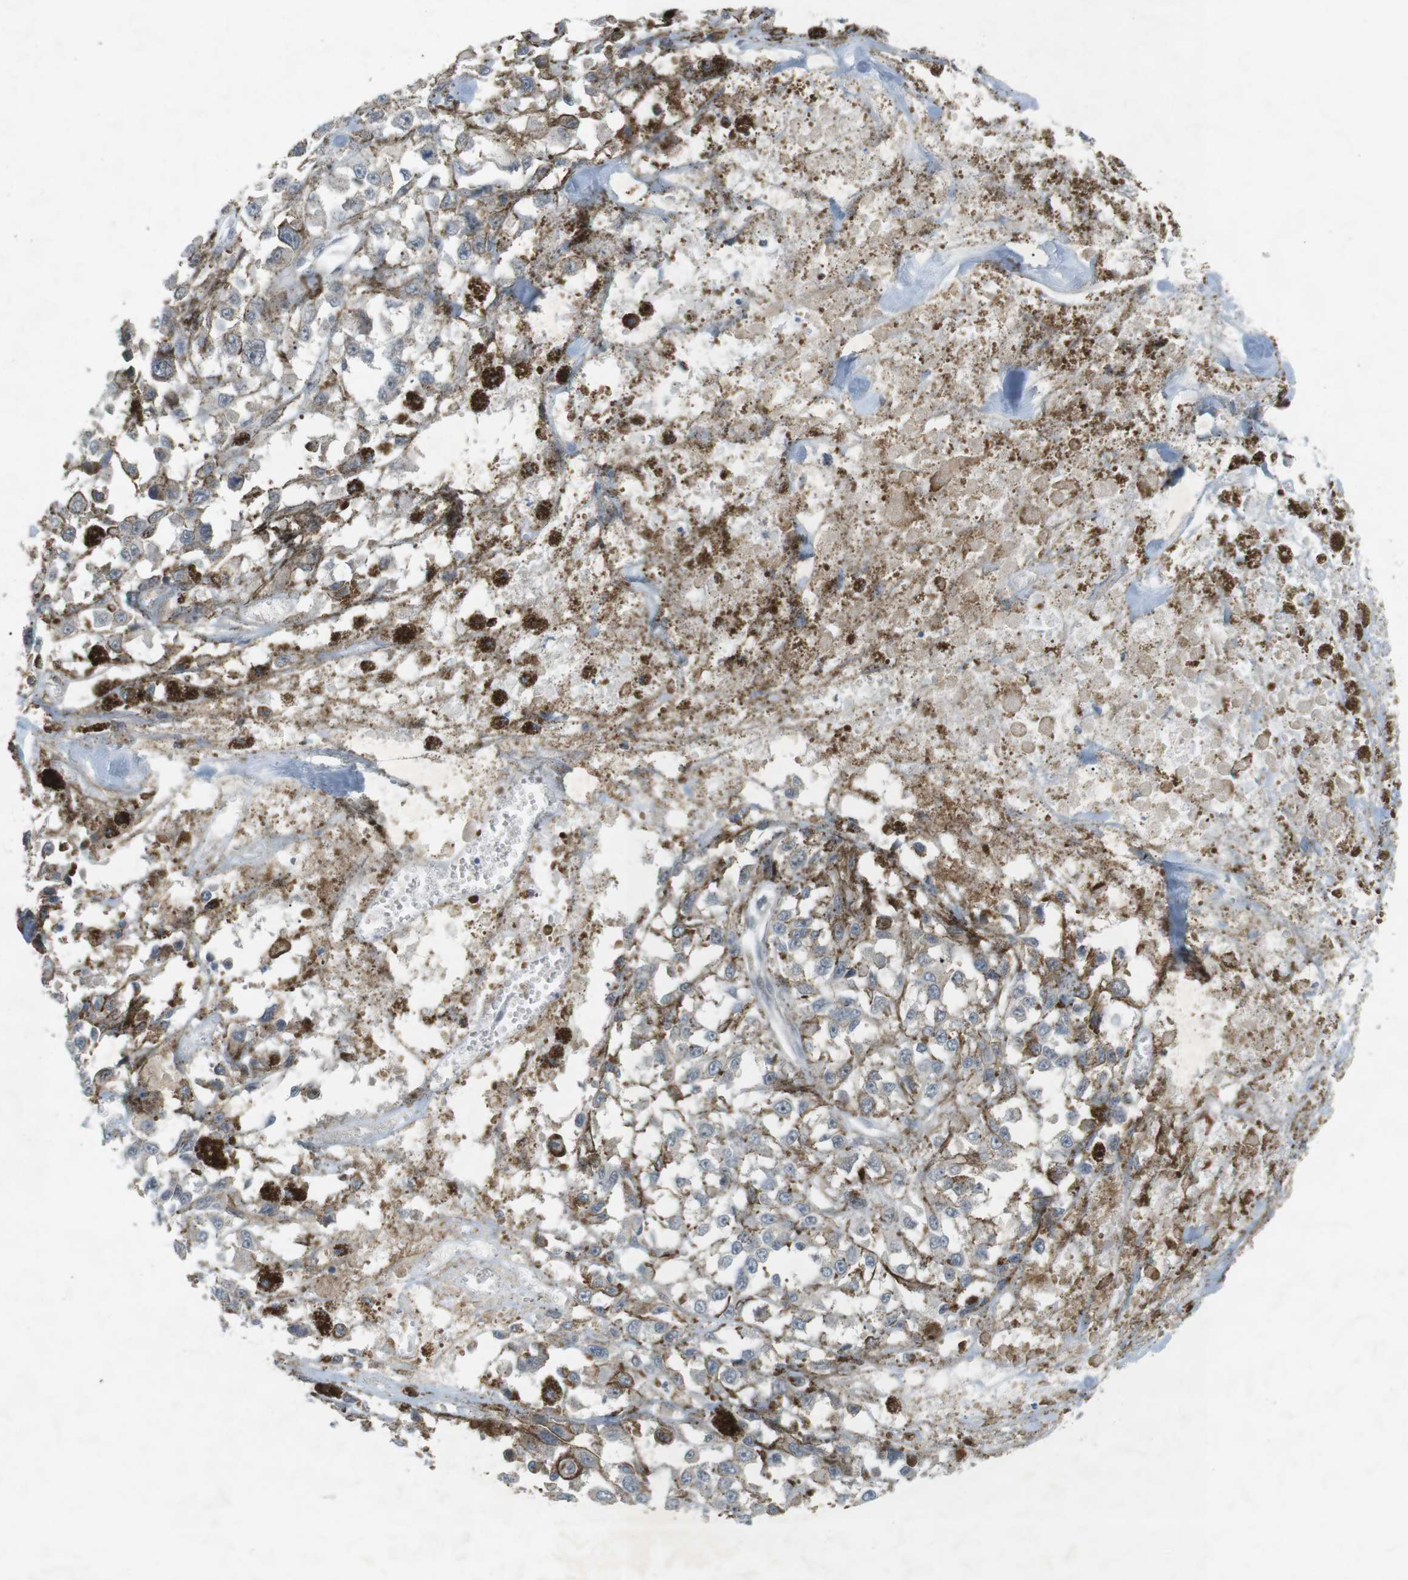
{"staining": {"intensity": "negative", "quantity": "none", "location": "none"}, "tissue": "melanoma", "cell_type": "Tumor cells", "image_type": "cancer", "snomed": [{"axis": "morphology", "description": "Malignant melanoma, Metastatic site"}, {"axis": "topography", "description": "Lymph node"}], "caption": "Tumor cells are negative for protein expression in human melanoma.", "gene": "RTN3", "patient": {"sex": "male", "age": 59}}